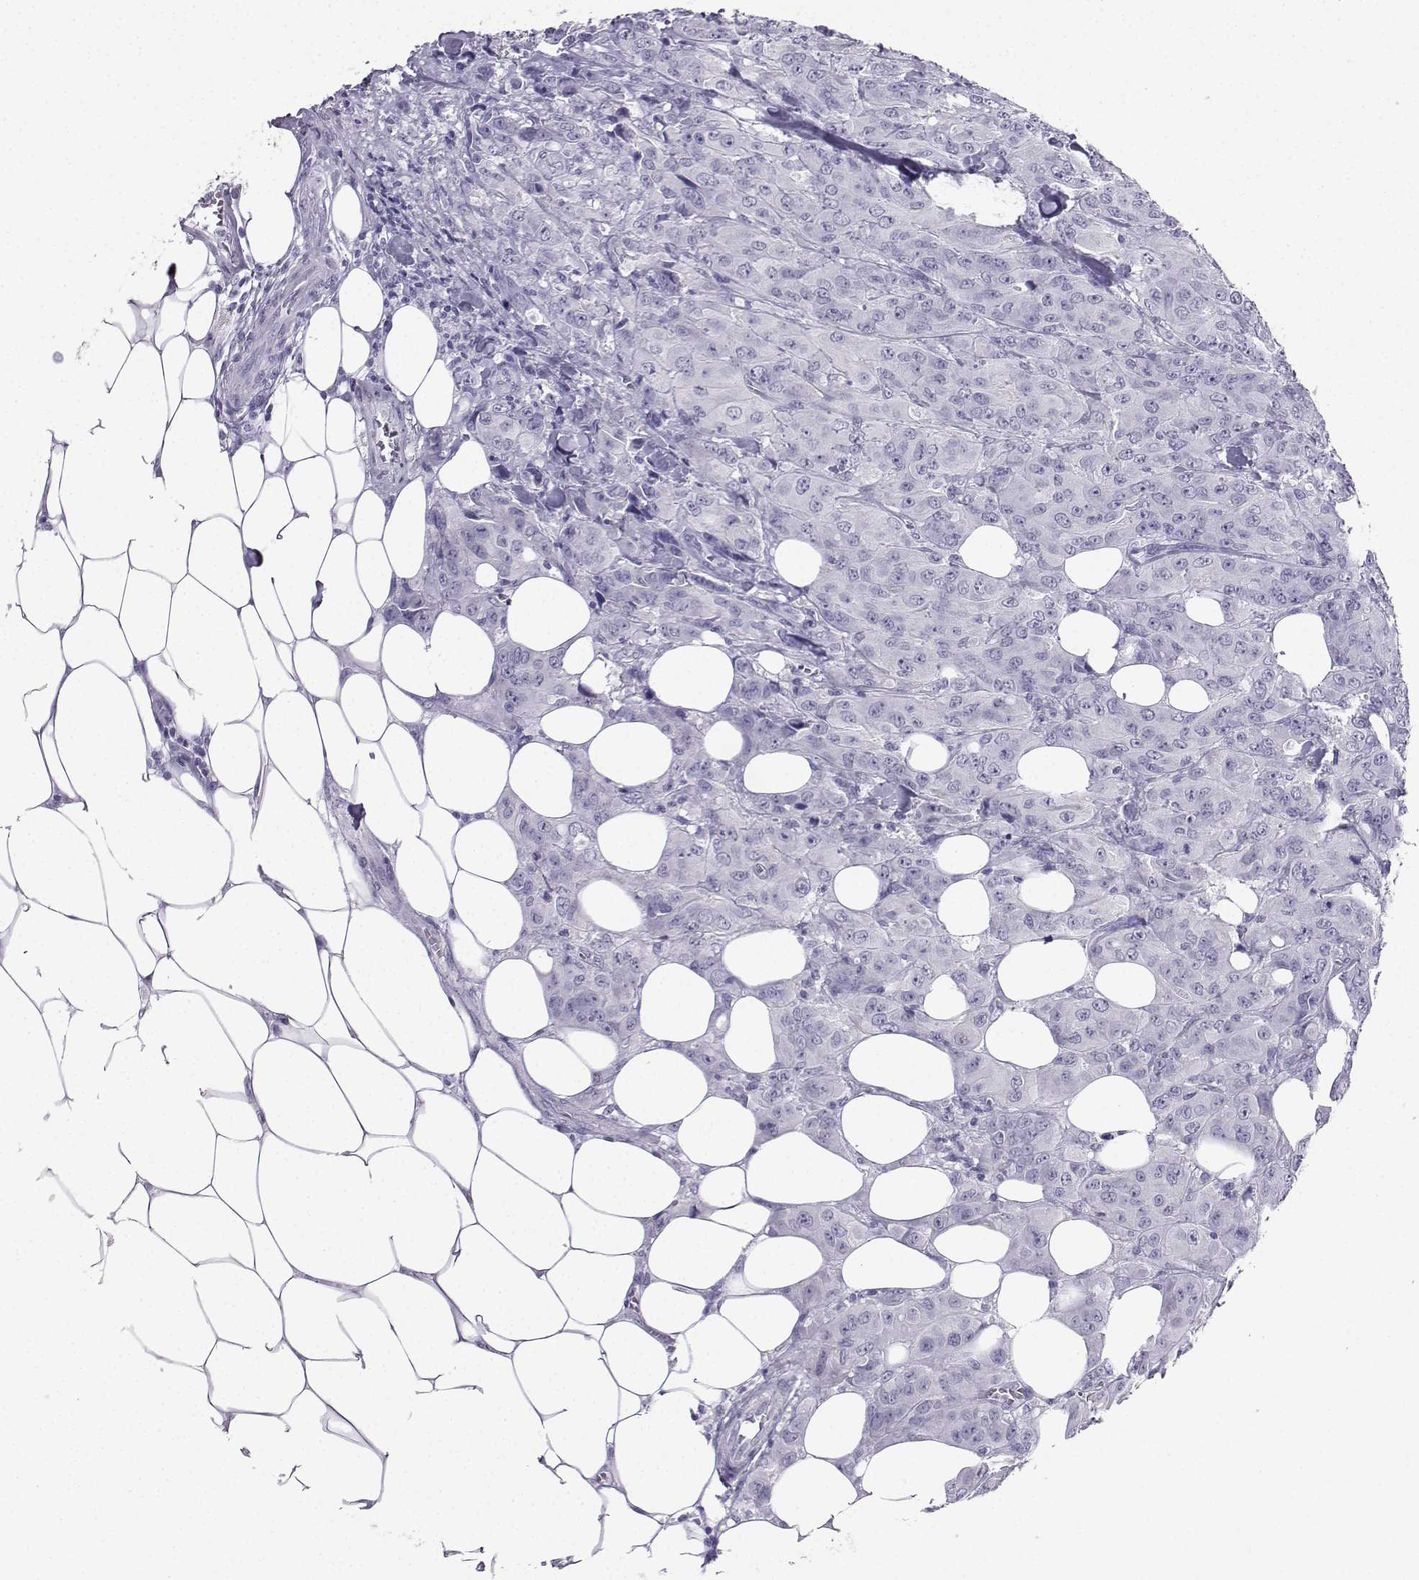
{"staining": {"intensity": "negative", "quantity": "none", "location": "none"}, "tissue": "breast cancer", "cell_type": "Tumor cells", "image_type": "cancer", "snomed": [{"axis": "morphology", "description": "Duct carcinoma"}, {"axis": "topography", "description": "Breast"}], "caption": "Tumor cells show no significant protein expression in breast cancer.", "gene": "KIF17", "patient": {"sex": "female", "age": 43}}